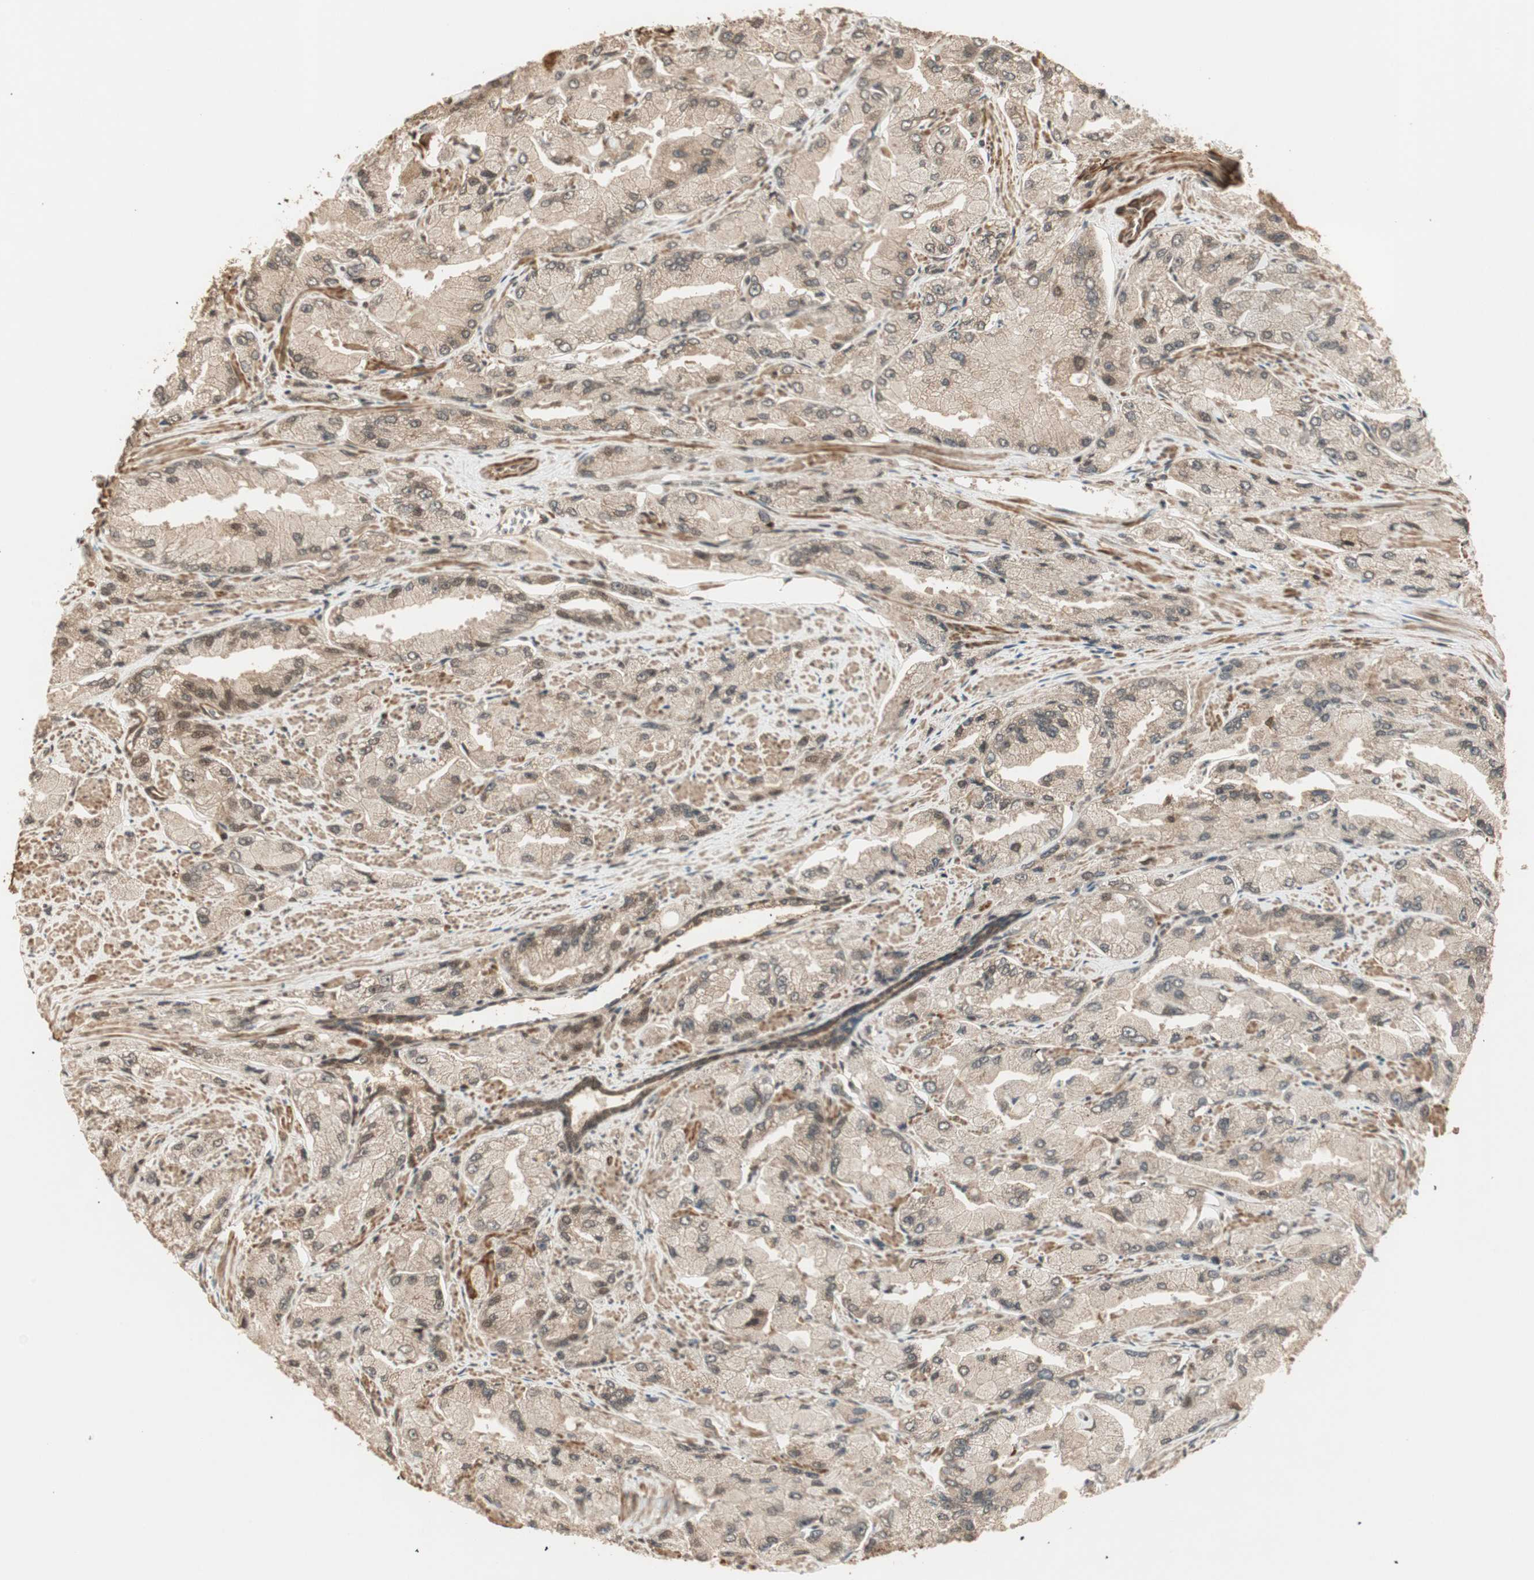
{"staining": {"intensity": "weak", "quantity": ">75%", "location": "cytoplasmic/membranous"}, "tissue": "prostate cancer", "cell_type": "Tumor cells", "image_type": "cancer", "snomed": [{"axis": "morphology", "description": "Adenocarcinoma, High grade"}, {"axis": "topography", "description": "Prostate"}], "caption": "About >75% of tumor cells in prostate high-grade adenocarcinoma exhibit weak cytoplasmic/membranous protein expression as visualized by brown immunohistochemical staining.", "gene": "ZSCAN31", "patient": {"sex": "male", "age": 58}}